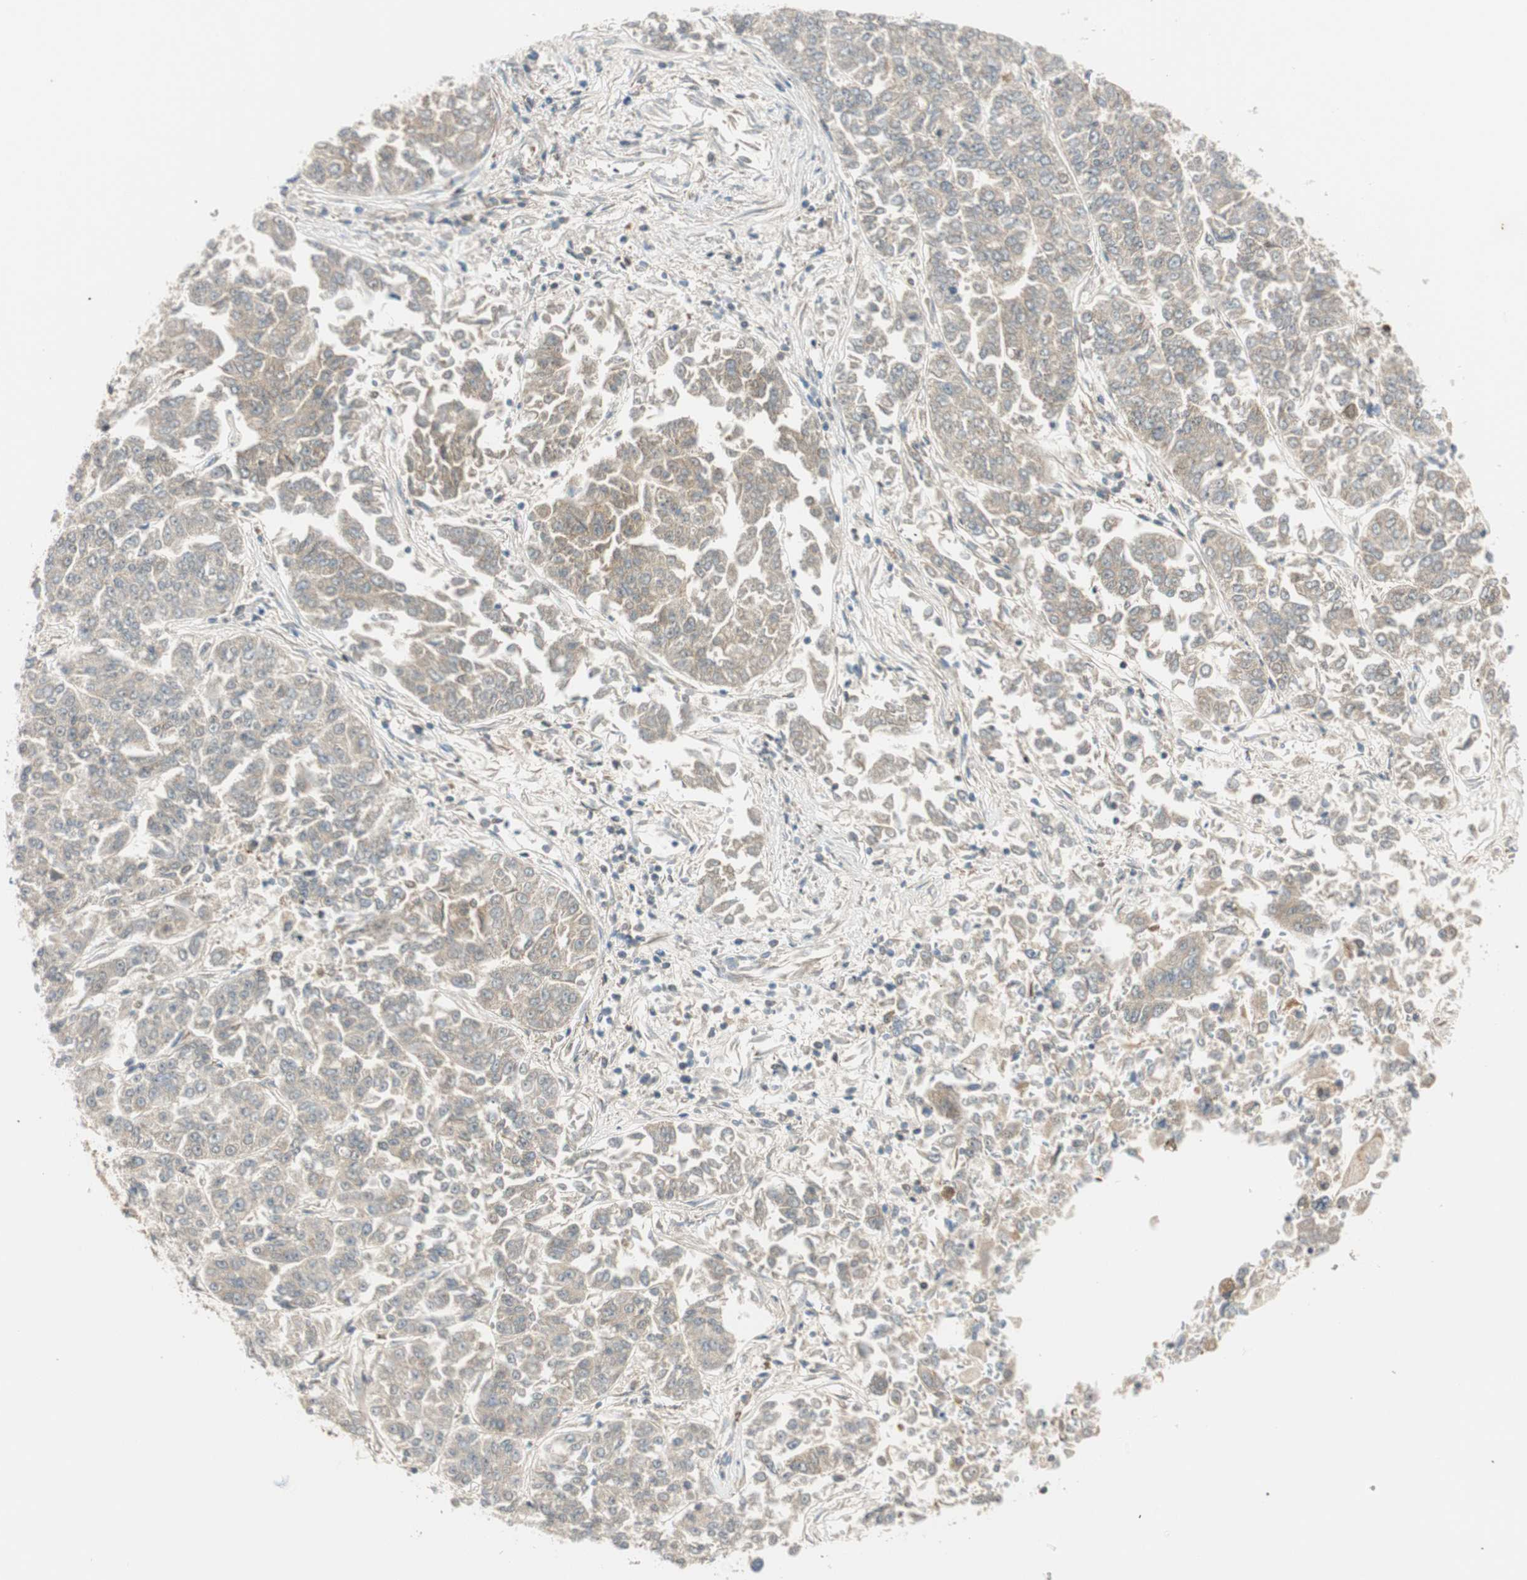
{"staining": {"intensity": "weak", "quantity": "<25%", "location": "cytoplasmic/membranous"}, "tissue": "lung cancer", "cell_type": "Tumor cells", "image_type": "cancer", "snomed": [{"axis": "morphology", "description": "Adenocarcinoma, NOS"}, {"axis": "topography", "description": "Lung"}], "caption": "Tumor cells are negative for protein expression in human adenocarcinoma (lung).", "gene": "ABI1", "patient": {"sex": "male", "age": 84}}